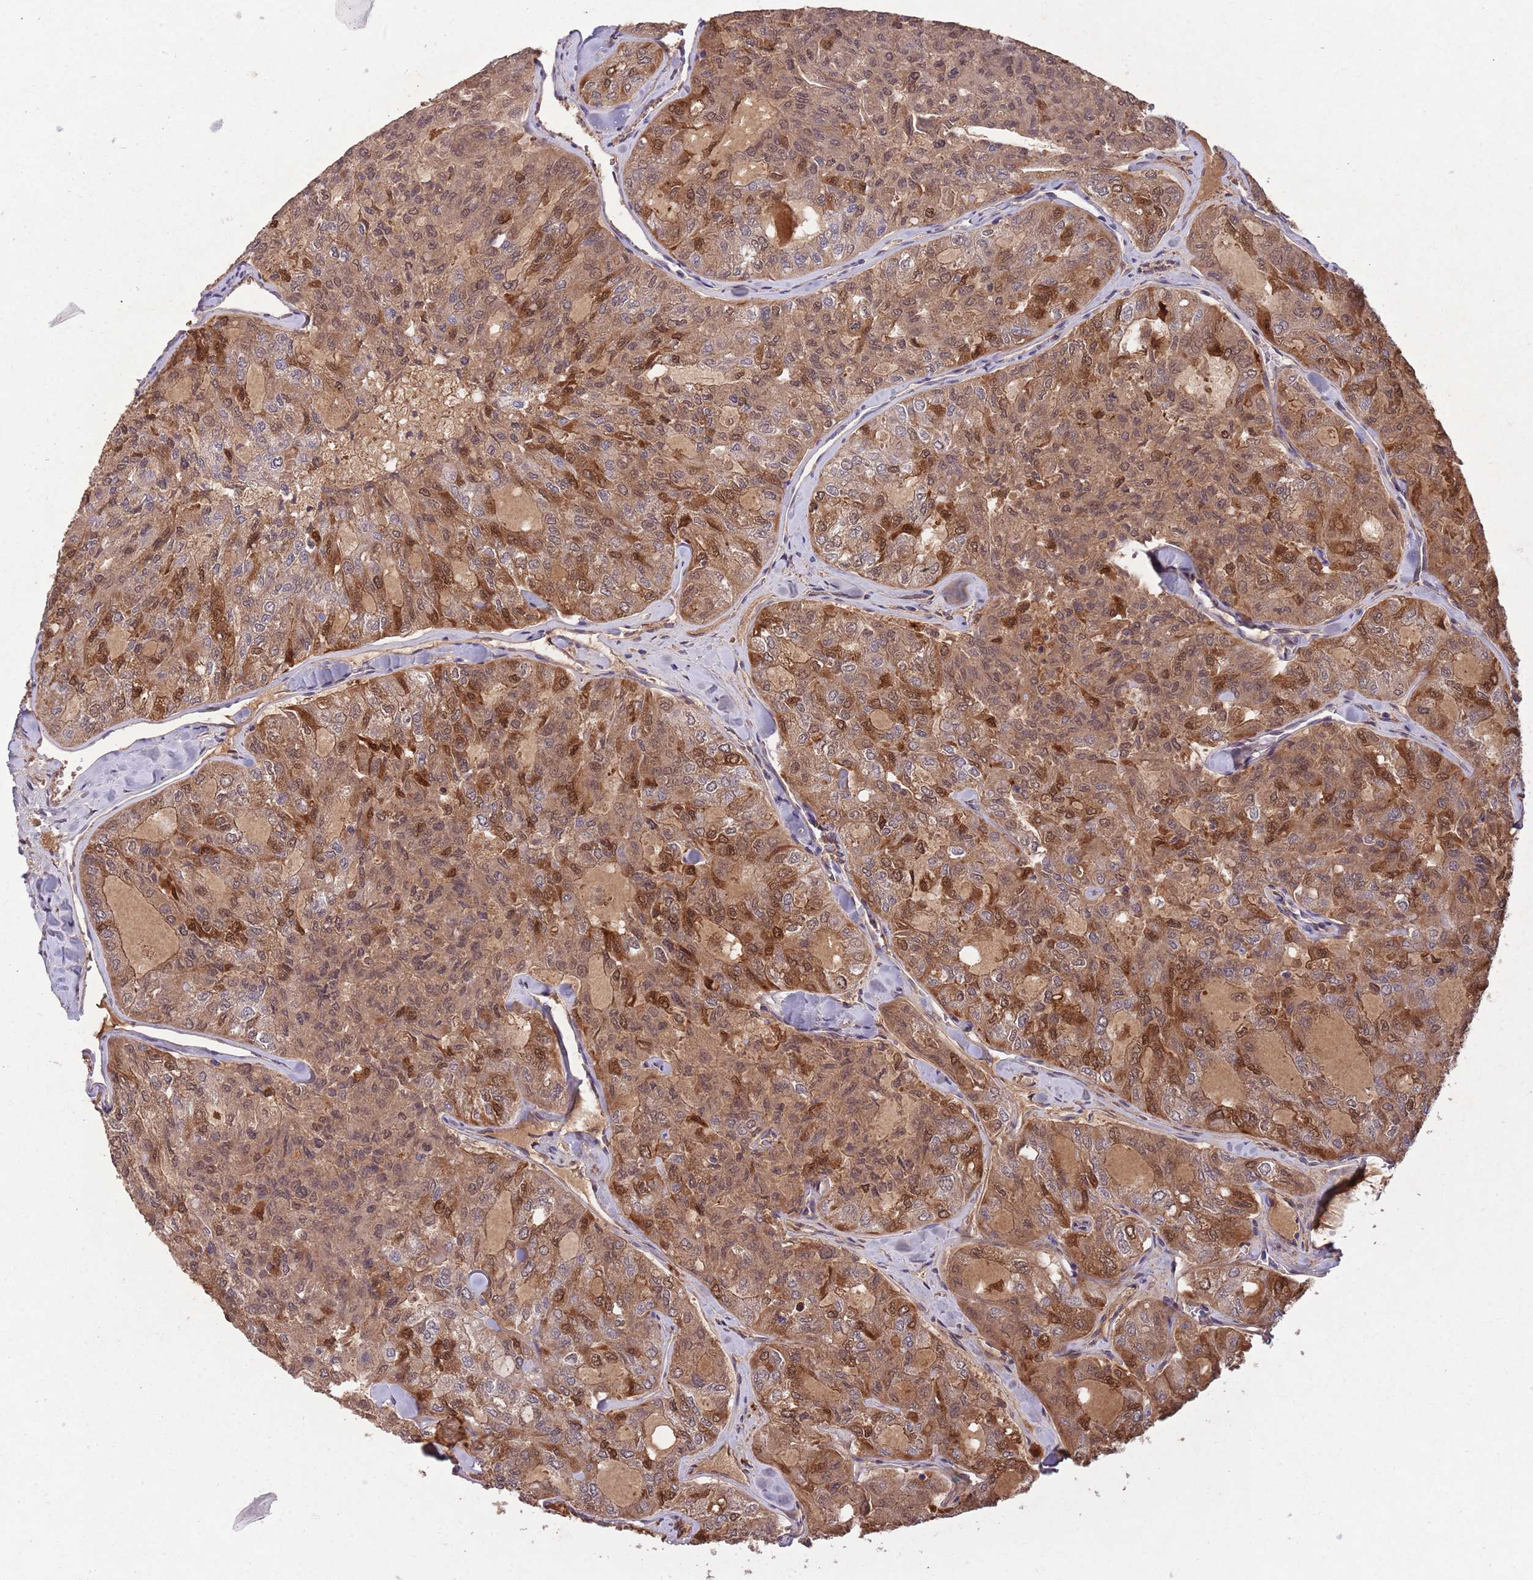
{"staining": {"intensity": "moderate", "quantity": "25%-75%", "location": "cytoplasmic/membranous,nuclear"}, "tissue": "thyroid cancer", "cell_type": "Tumor cells", "image_type": "cancer", "snomed": [{"axis": "morphology", "description": "Follicular adenoma carcinoma, NOS"}, {"axis": "topography", "description": "Thyroid gland"}], "caption": "Immunohistochemical staining of human follicular adenoma carcinoma (thyroid) demonstrates moderate cytoplasmic/membranous and nuclear protein positivity in about 25%-75% of tumor cells.", "gene": "ZNF639", "patient": {"sex": "male", "age": 75}}